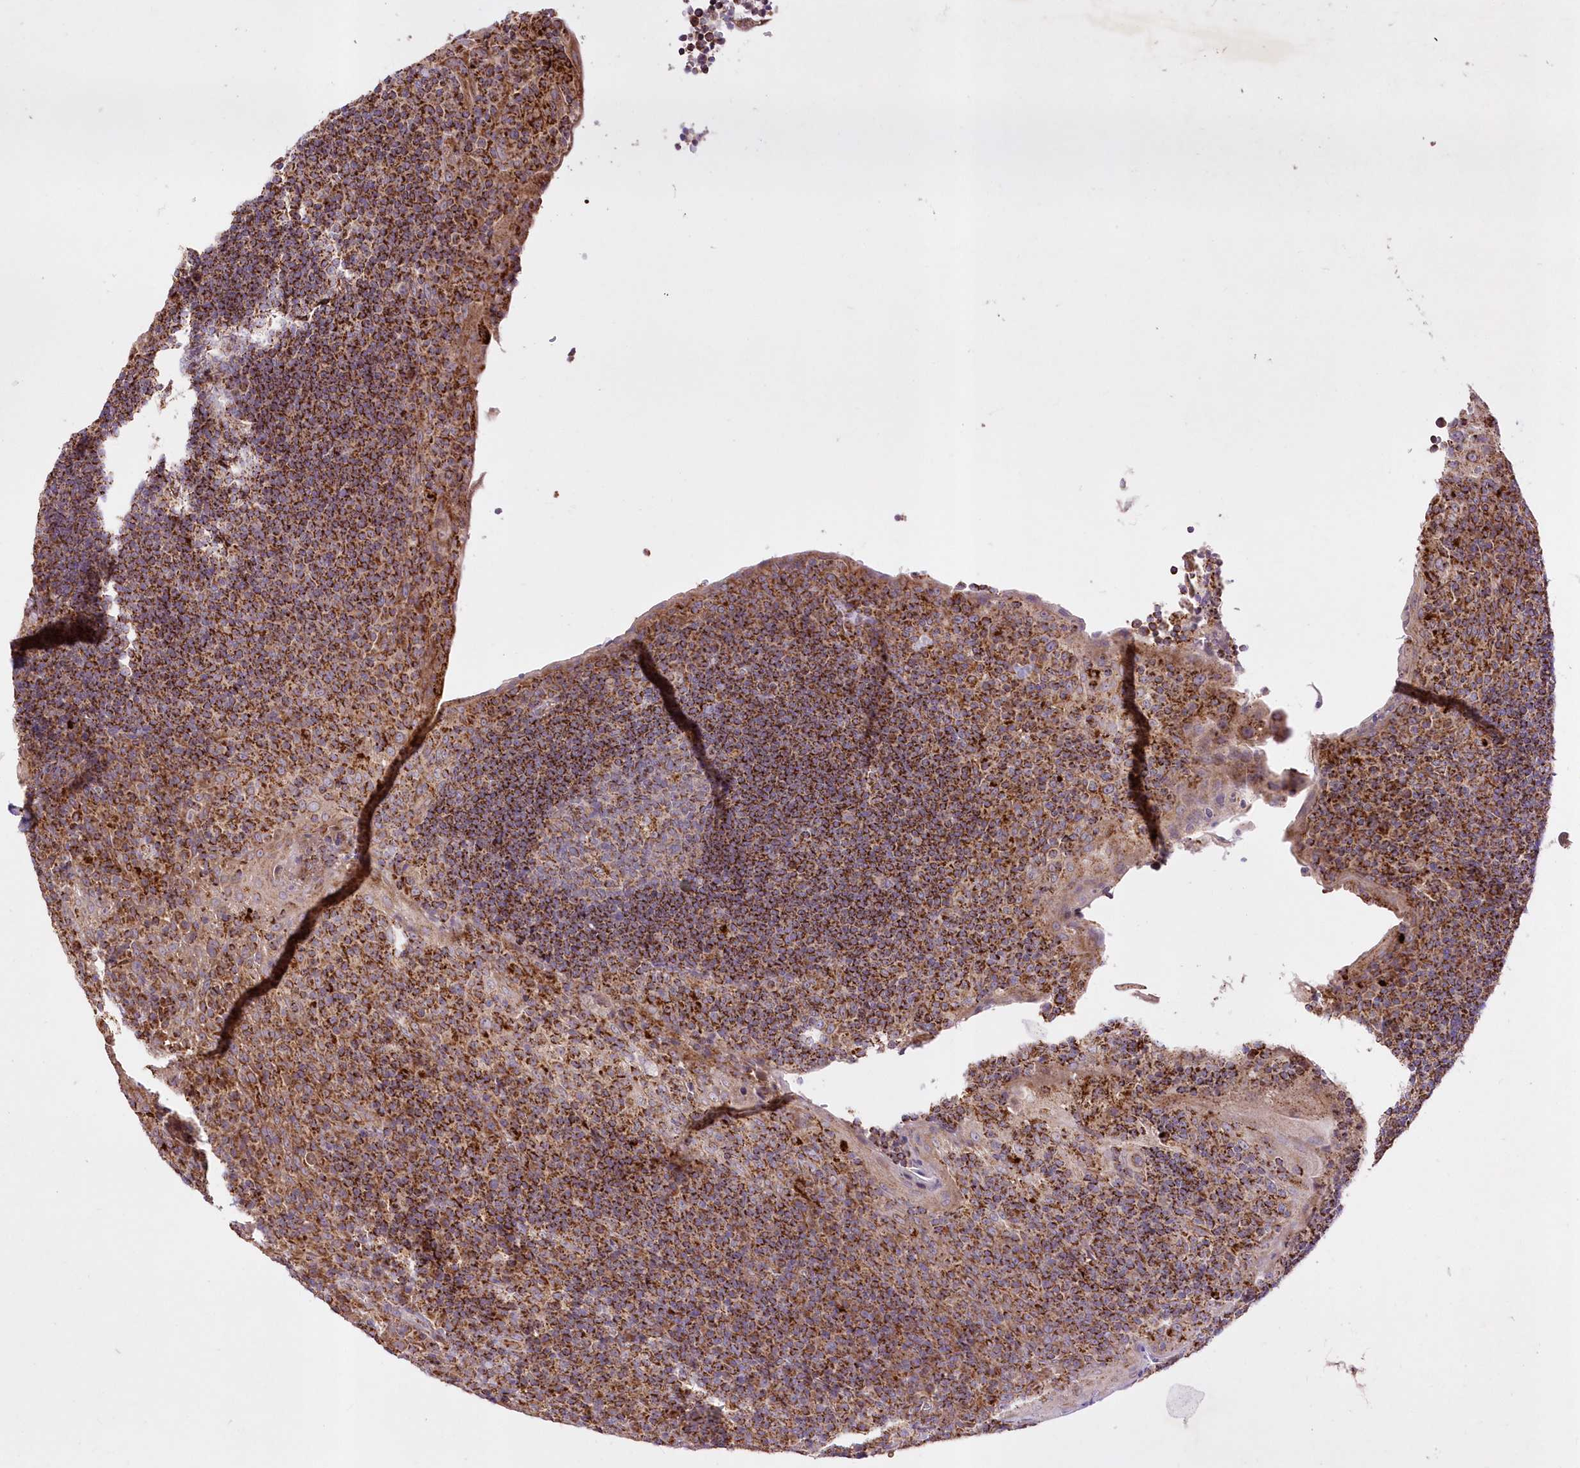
{"staining": {"intensity": "strong", "quantity": ">75%", "location": "cytoplasmic/membranous"}, "tissue": "tonsil", "cell_type": "Germinal center cells", "image_type": "normal", "snomed": [{"axis": "morphology", "description": "Normal tissue, NOS"}, {"axis": "topography", "description": "Tonsil"}], "caption": "About >75% of germinal center cells in unremarkable human tonsil show strong cytoplasmic/membranous protein expression as visualized by brown immunohistochemical staining.", "gene": "ASNSD1", "patient": {"sex": "male", "age": 37}}